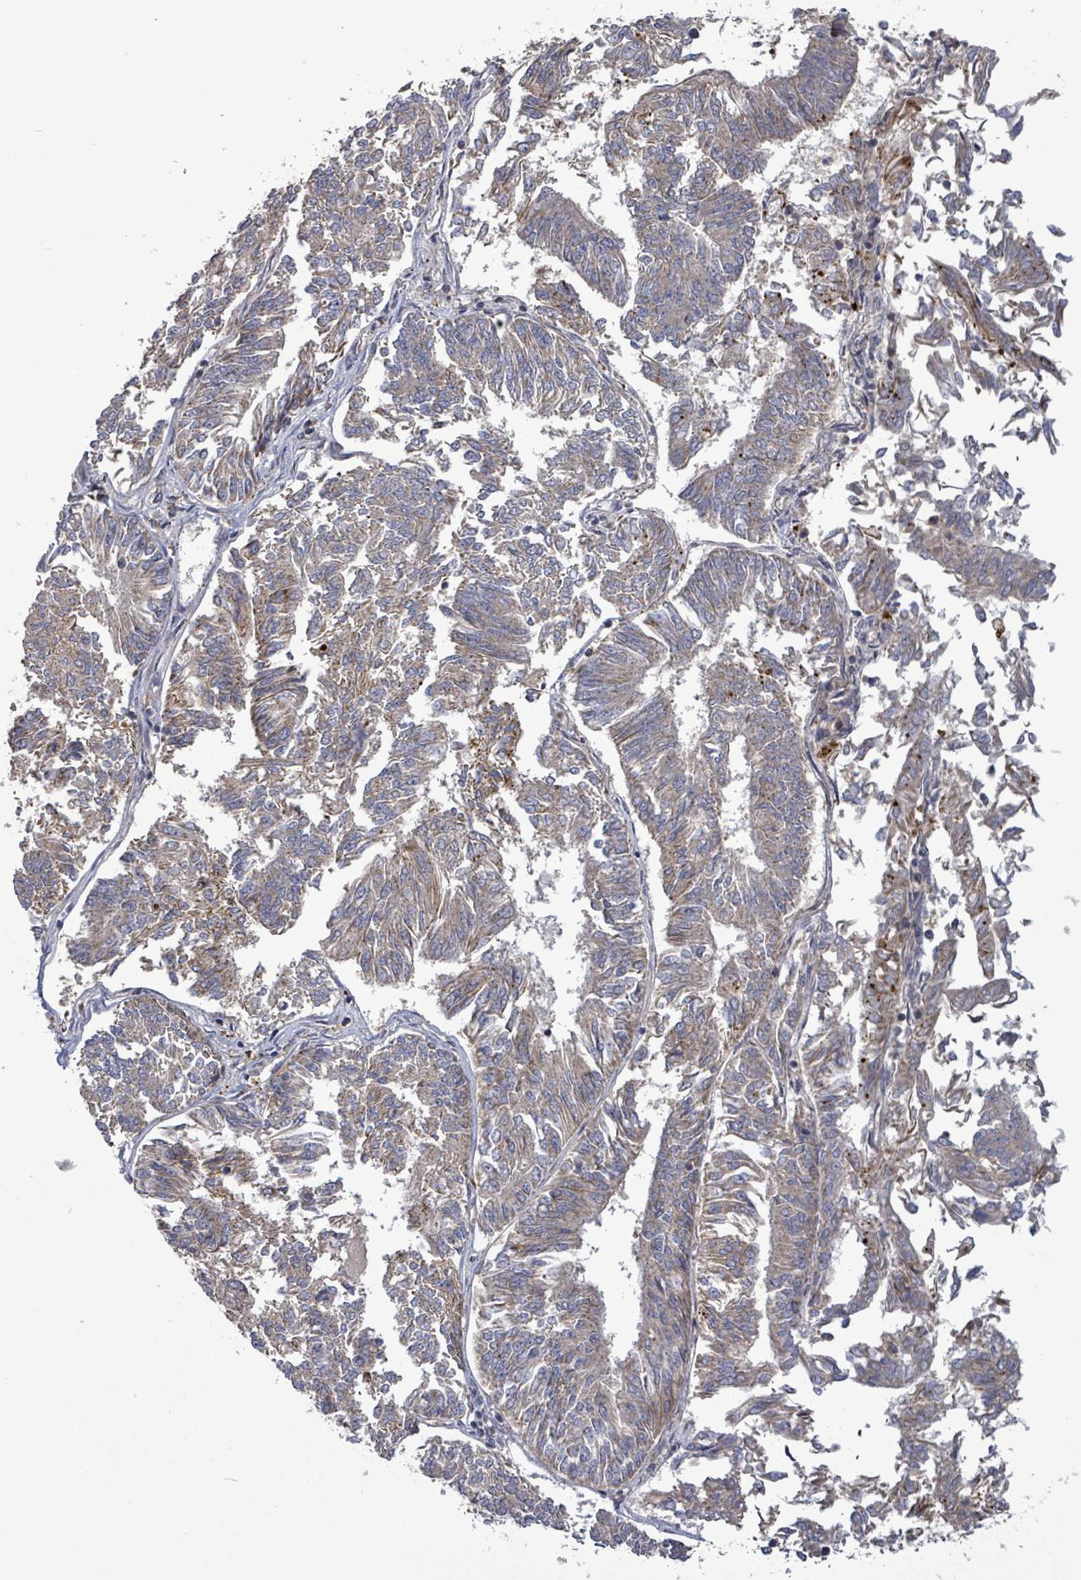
{"staining": {"intensity": "moderate", "quantity": "25%-75%", "location": "cytoplasmic/membranous"}, "tissue": "endometrial cancer", "cell_type": "Tumor cells", "image_type": "cancer", "snomed": [{"axis": "morphology", "description": "Adenocarcinoma, NOS"}, {"axis": "topography", "description": "Endometrium"}], "caption": "Protein staining of endometrial adenocarcinoma tissue demonstrates moderate cytoplasmic/membranous staining in about 25%-75% of tumor cells.", "gene": "DIPK2A", "patient": {"sex": "female", "age": 58}}